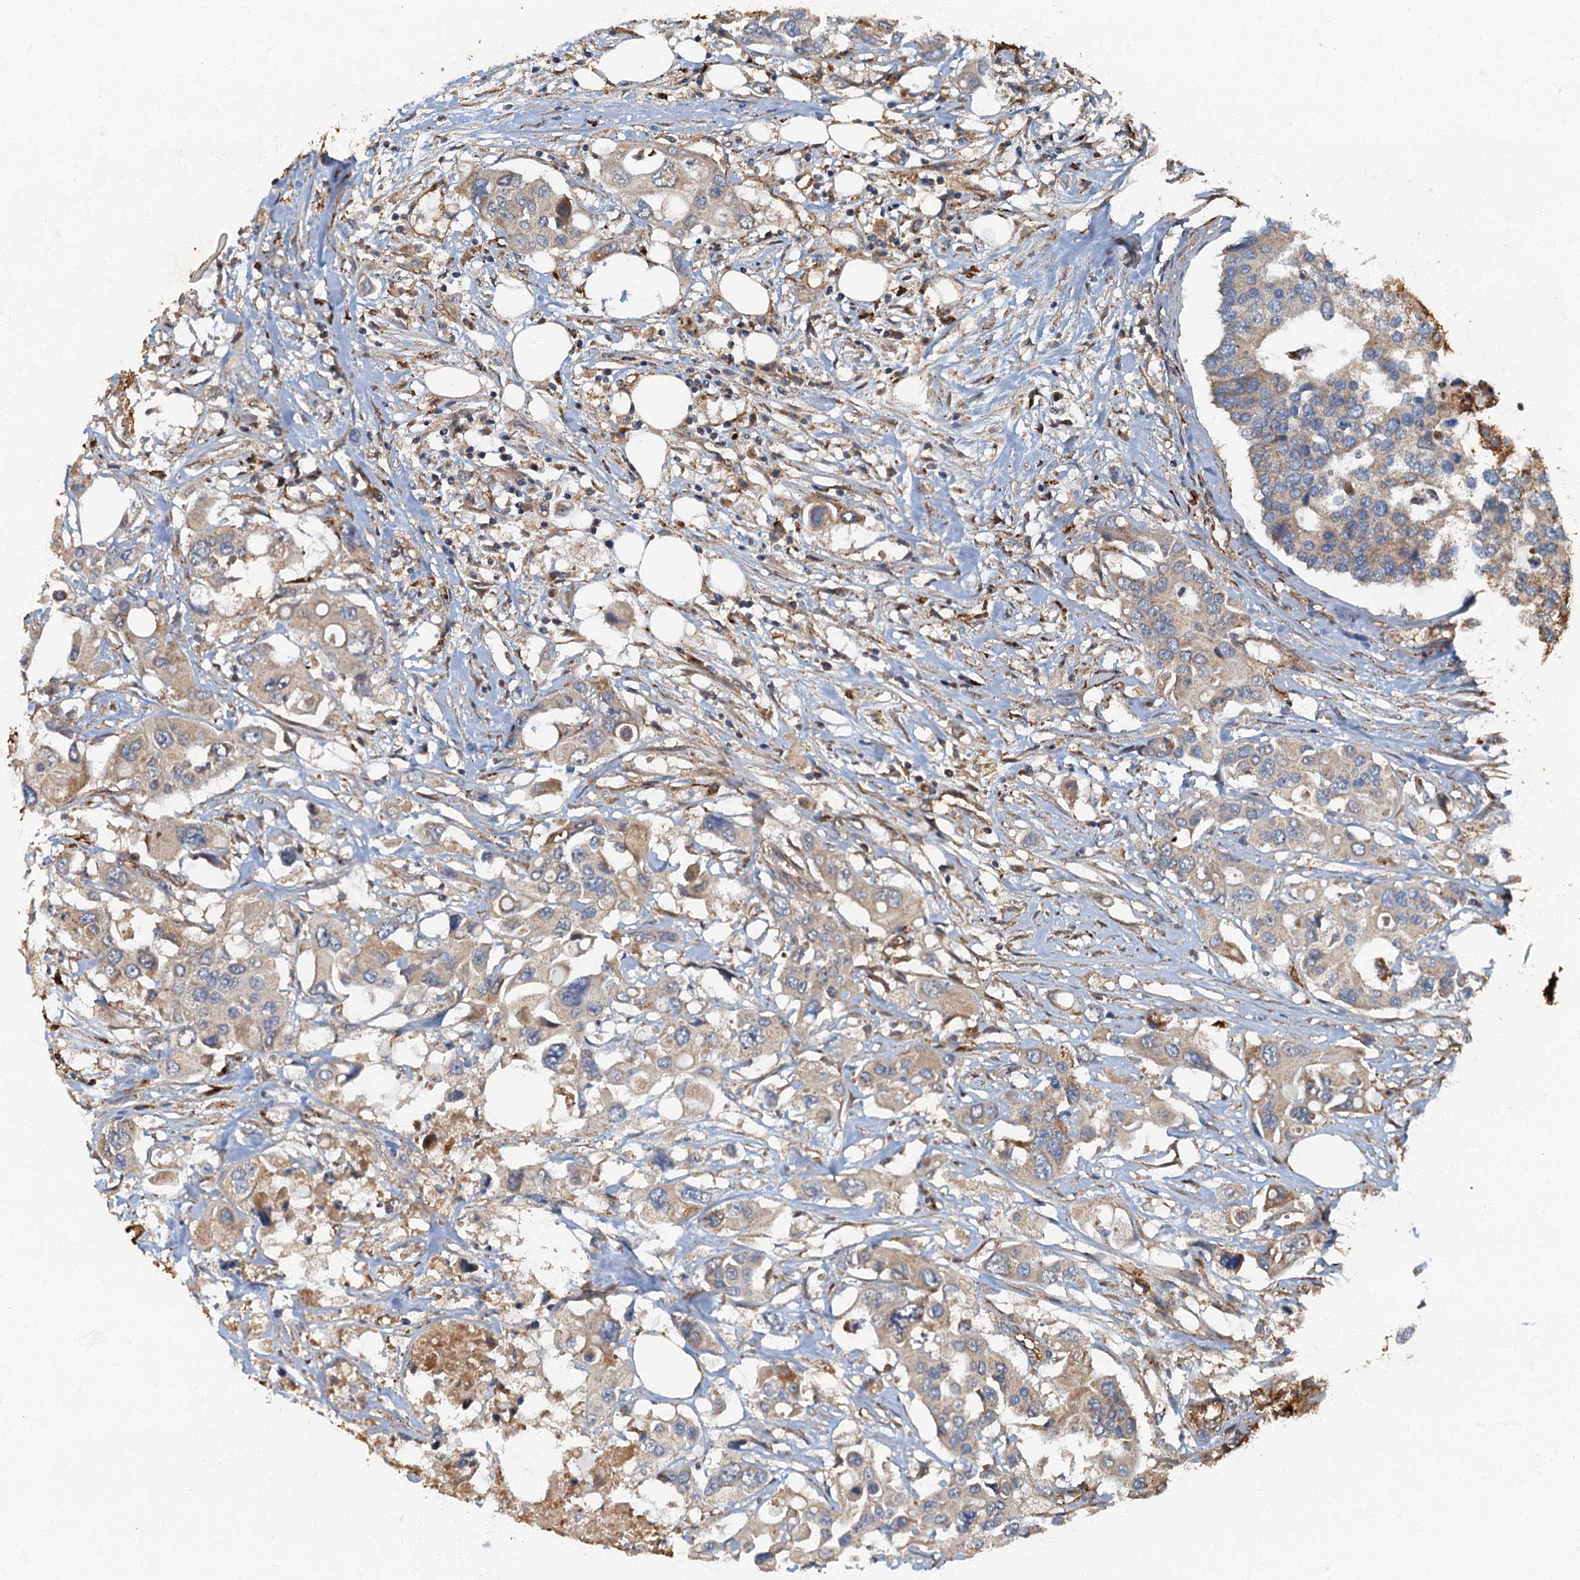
{"staining": {"intensity": "weak", "quantity": "<25%", "location": "cytoplasmic/membranous"}, "tissue": "colorectal cancer", "cell_type": "Tumor cells", "image_type": "cancer", "snomed": [{"axis": "morphology", "description": "Adenocarcinoma, NOS"}, {"axis": "topography", "description": "Colon"}], "caption": "Immunohistochemical staining of adenocarcinoma (colorectal) reveals no significant expression in tumor cells.", "gene": "ARL11", "patient": {"sex": "male", "age": 77}}